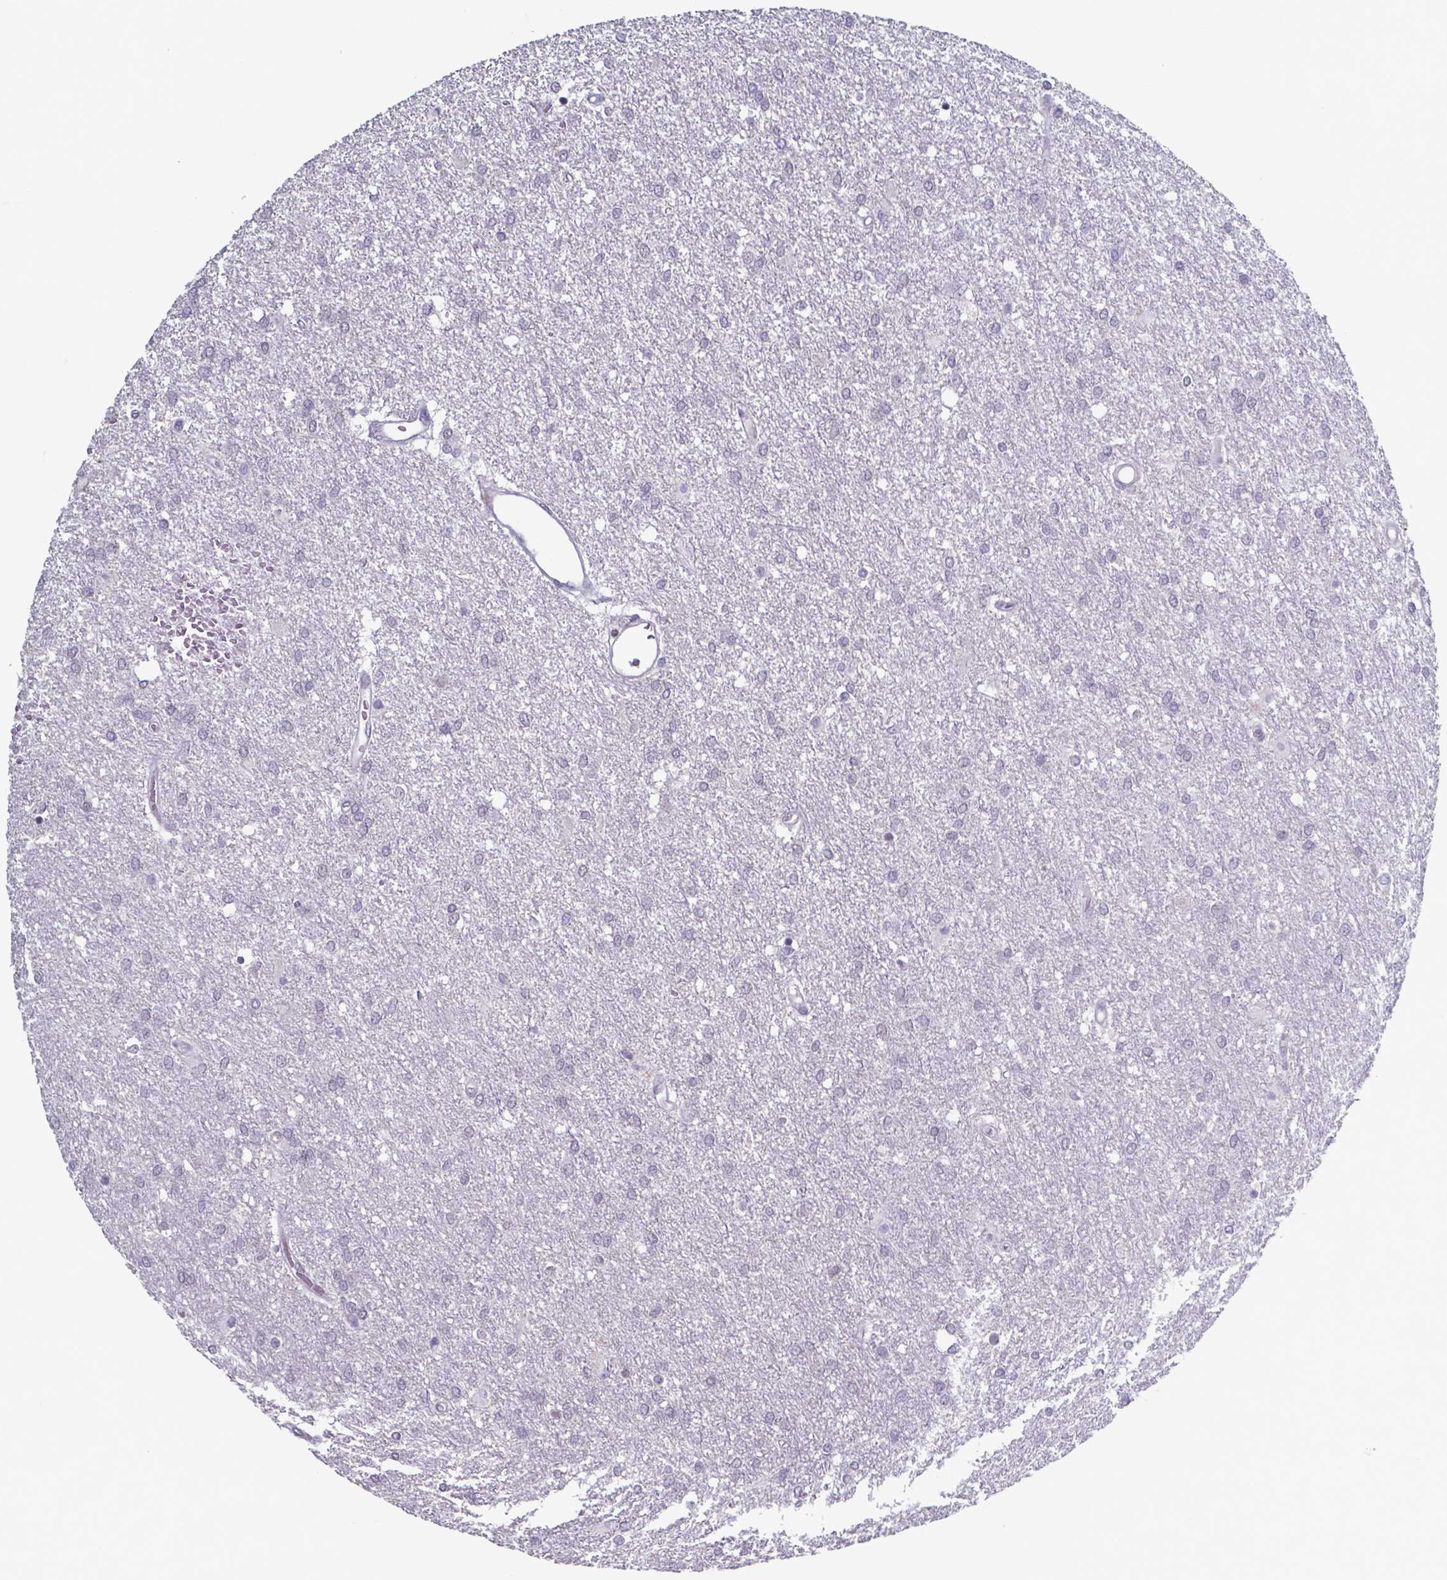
{"staining": {"intensity": "negative", "quantity": "none", "location": "none"}, "tissue": "glioma", "cell_type": "Tumor cells", "image_type": "cancer", "snomed": [{"axis": "morphology", "description": "Glioma, malignant, High grade"}, {"axis": "topography", "description": "Brain"}], "caption": "The immunohistochemistry photomicrograph has no significant expression in tumor cells of glioma tissue.", "gene": "TDP2", "patient": {"sex": "female", "age": 61}}